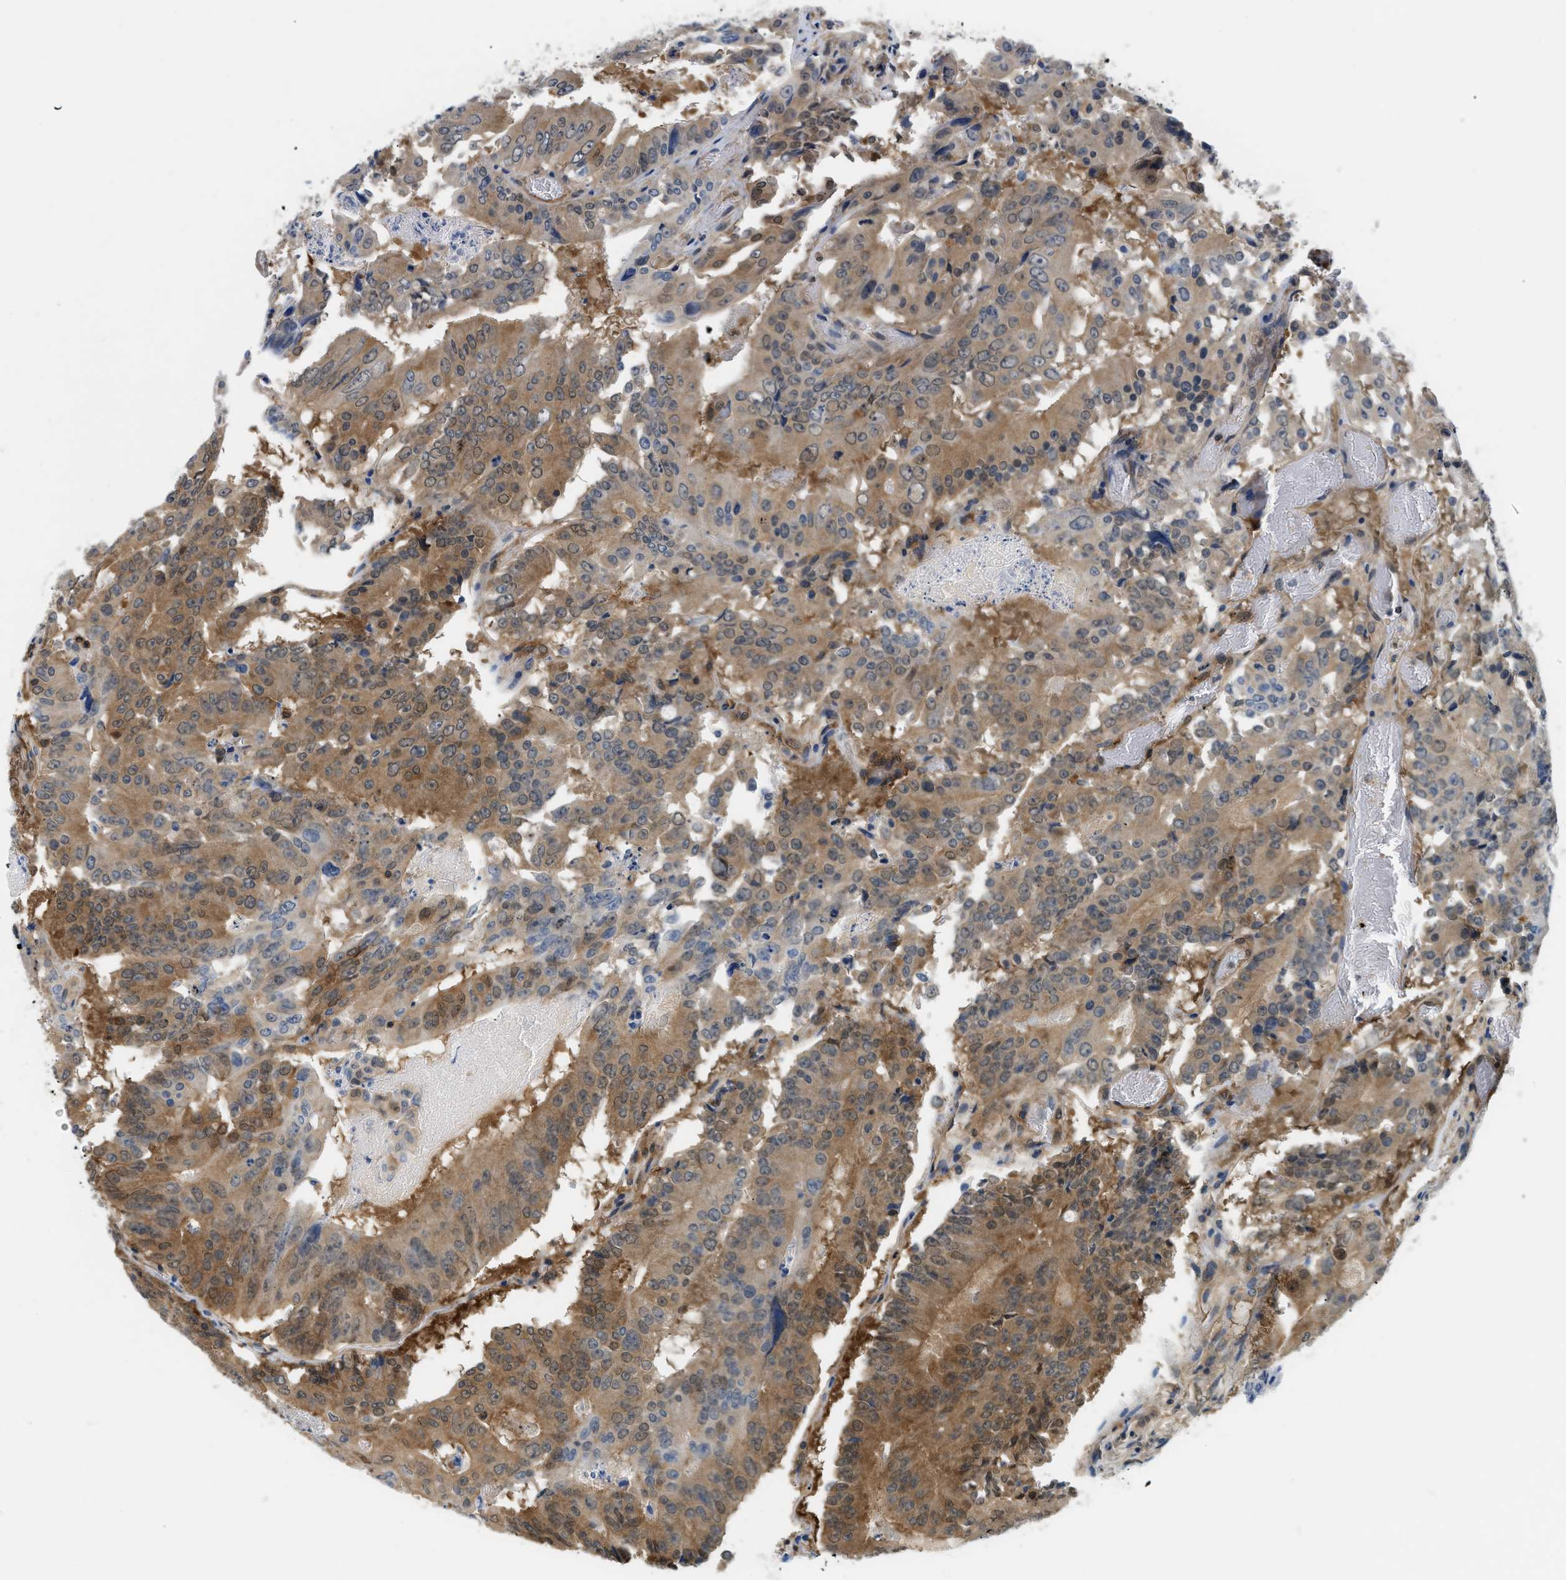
{"staining": {"intensity": "moderate", "quantity": ">75%", "location": "cytoplasmic/membranous,nuclear"}, "tissue": "colorectal cancer", "cell_type": "Tumor cells", "image_type": "cancer", "snomed": [{"axis": "morphology", "description": "Adenocarcinoma, NOS"}, {"axis": "topography", "description": "Colon"}], "caption": "Protein analysis of colorectal cancer tissue exhibits moderate cytoplasmic/membranous and nuclear expression in about >75% of tumor cells.", "gene": "EIF4EBP2", "patient": {"sex": "male", "age": 87}}